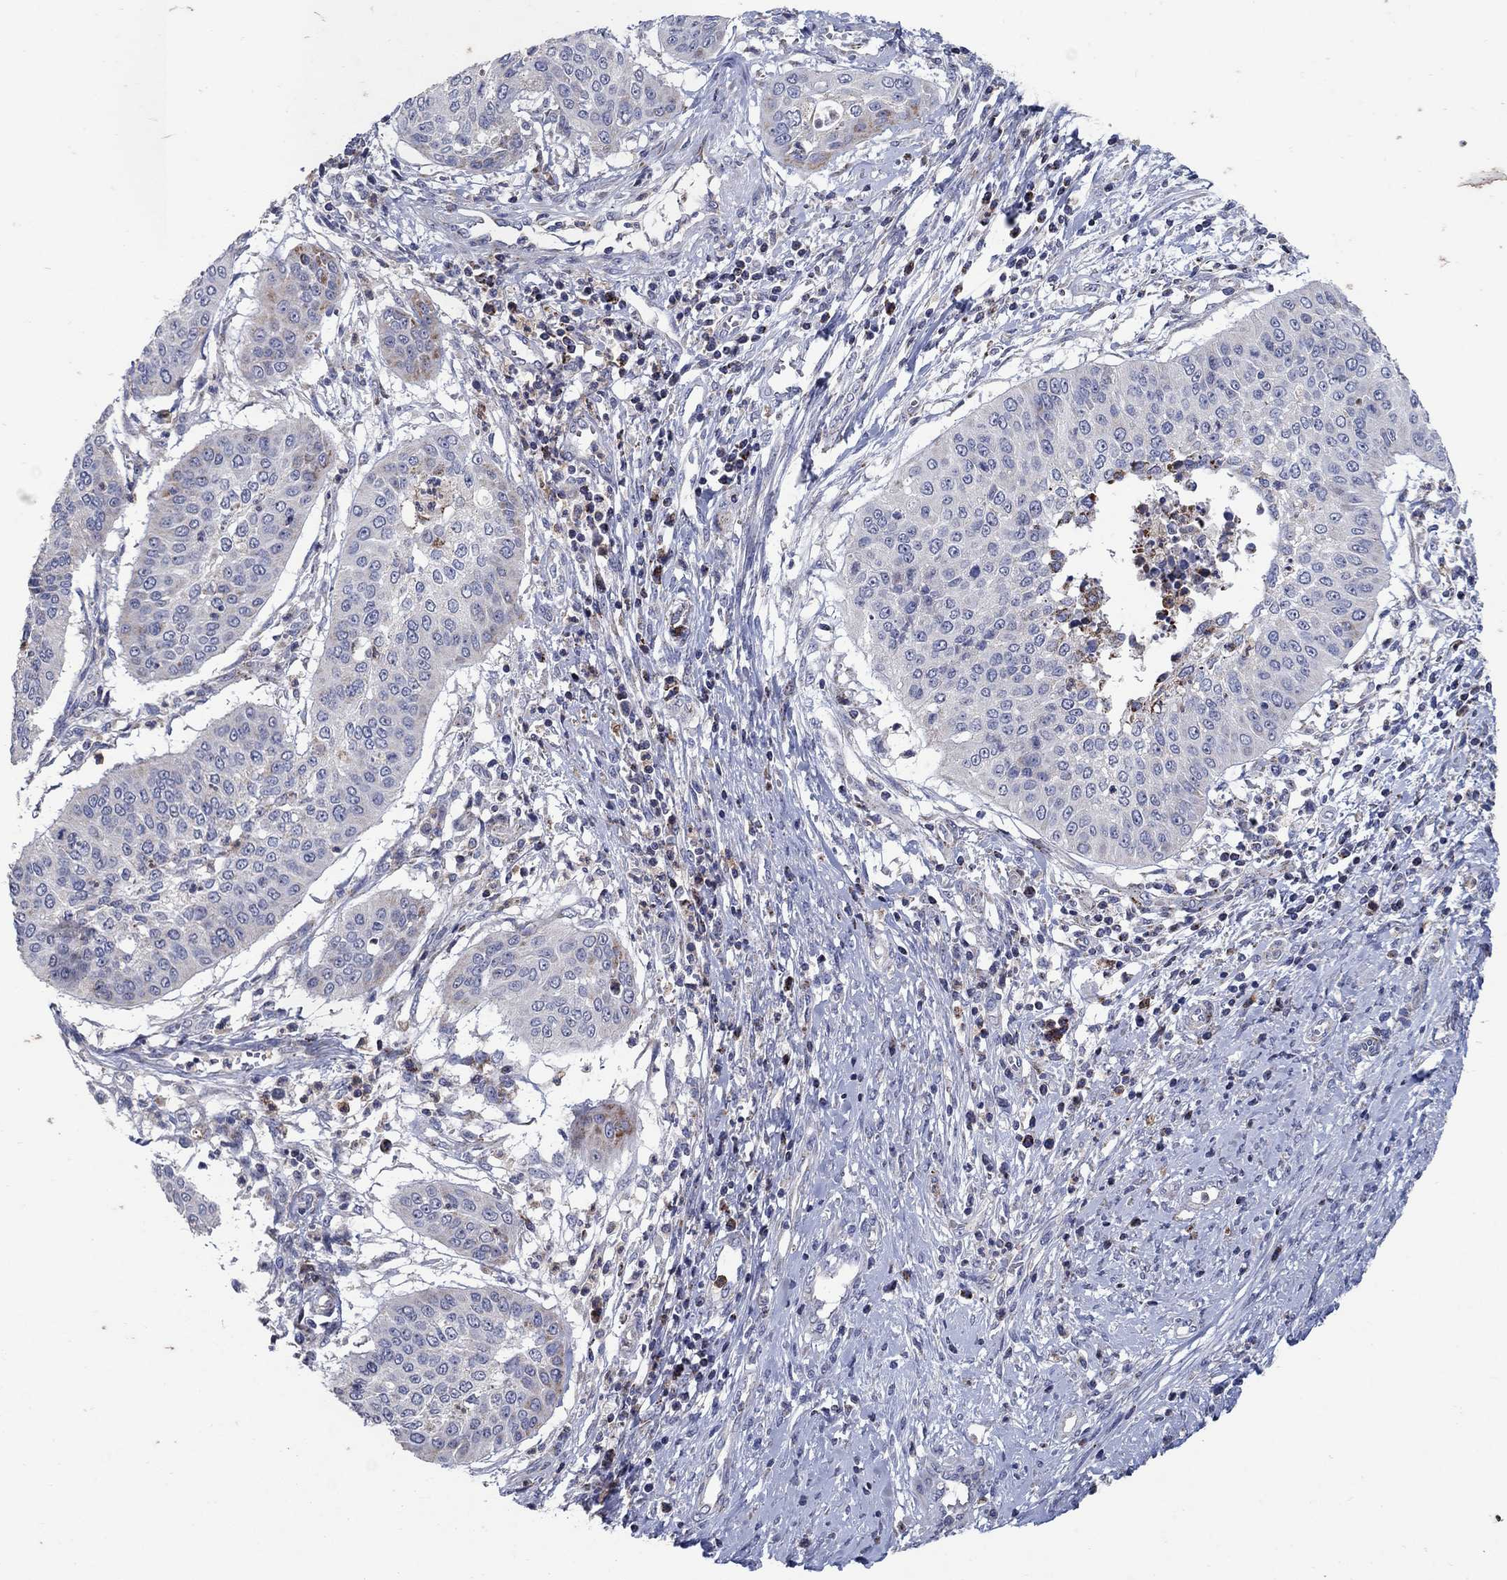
{"staining": {"intensity": "moderate", "quantity": "25%-75%", "location": "cytoplasmic/membranous"}, "tissue": "cervical cancer", "cell_type": "Tumor cells", "image_type": "cancer", "snomed": [{"axis": "morphology", "description": "Normal tissue, NOS"}, {"axis": "morphology", "description": "Squamous cell carcinoma, NOS"}, {"axis": "topography", "description": "Cervix"}], "caption": "The photomicrograph displays immunohistochemical staining of squamous cell carcinoma (cervical). There is moderate cytoplasmic/membranous expression is present in about 25%-75% of tumor cells. The protein is stained brown, and the nuclei are stained in blue (DAB IHC with brightfield microscopy, high magnification).", "gene": "HMX2", "patient": {"sex": "female", "age": 39}}